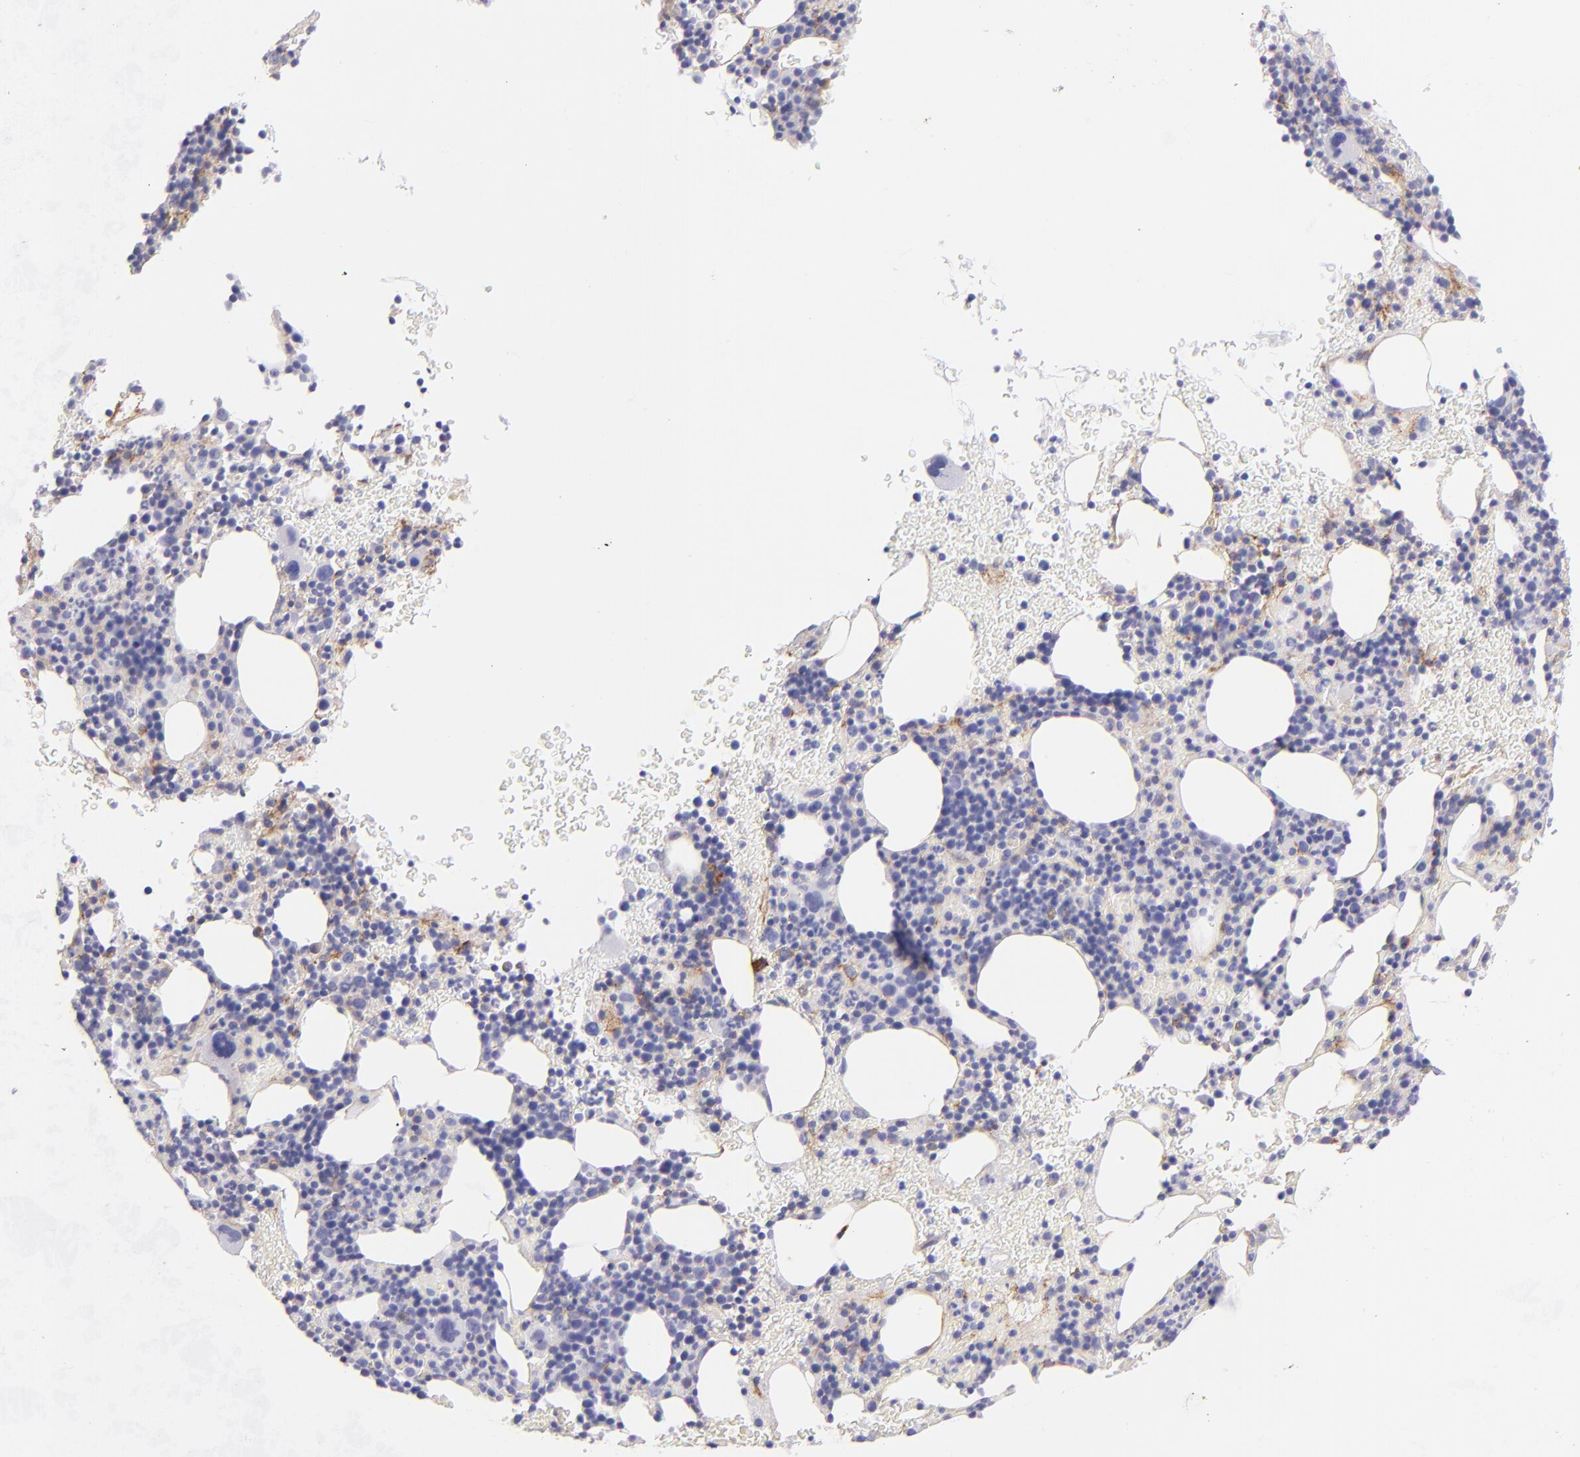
{"staining": {"intensity": "moderate", "quantity": "<25%", "location": "cytoplasmic/membranous"}, "tissue": "bone marrow", "cell_type": "Hematopoietic cells", "image_type": "normal", "snomed": [{"axis": "morphology", "description": "Normal tissue, NOS"}, {"axis": "topography", "description": "Bone marrow"}], "caption": "Immunohistochemistry image of benign bone marrow: human bone marrow stained using immunohistochemistry (IHC) exhibits low levels of moderate protein expression localized specifically in the cytoplasmic/membranous of hematopoietic cells, appearing as a cytoplasmic/membranous brown color.", "gene": "CD81", "patient": {"sex": "male", "age": 86}}